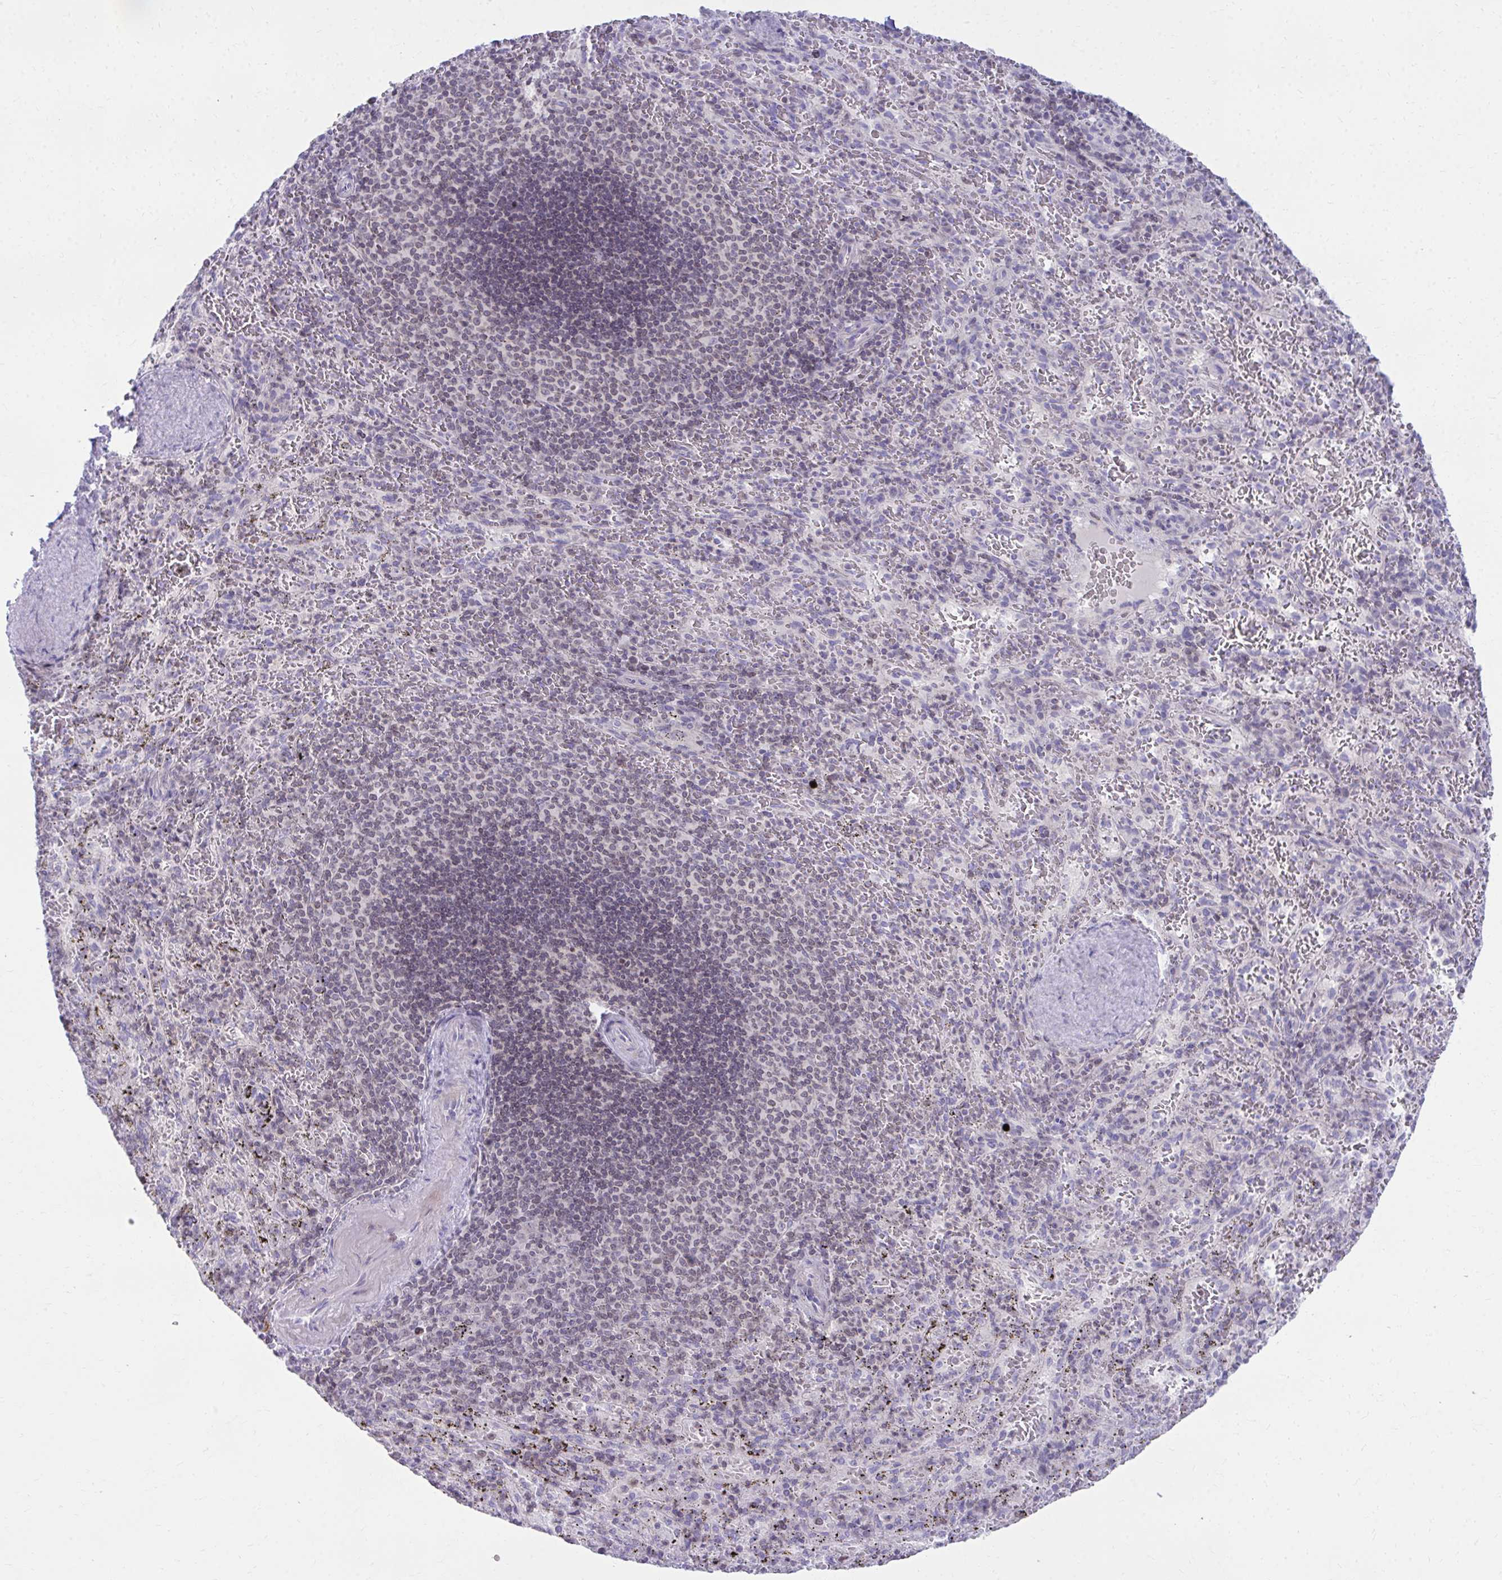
{"staining": {"intensity": "weak", "quantity": "<25%", "location": "nuclear"}, "tissue": "spleen", "cell_type": "Cells in red pulp", "image_type": "normal", "snomed": [{"axis": "morphology", "description": "Normal tissue, NOS"}, {"axis": "topography", "description": "Spleen"}], "caption": "Immunohistochemistry image of normal human spleen stained for a protein (brown), which demonstrates no expression in cells in red pulp.", "gene": "OR7A5", "patient": {"sex": "male", "age": 57}}